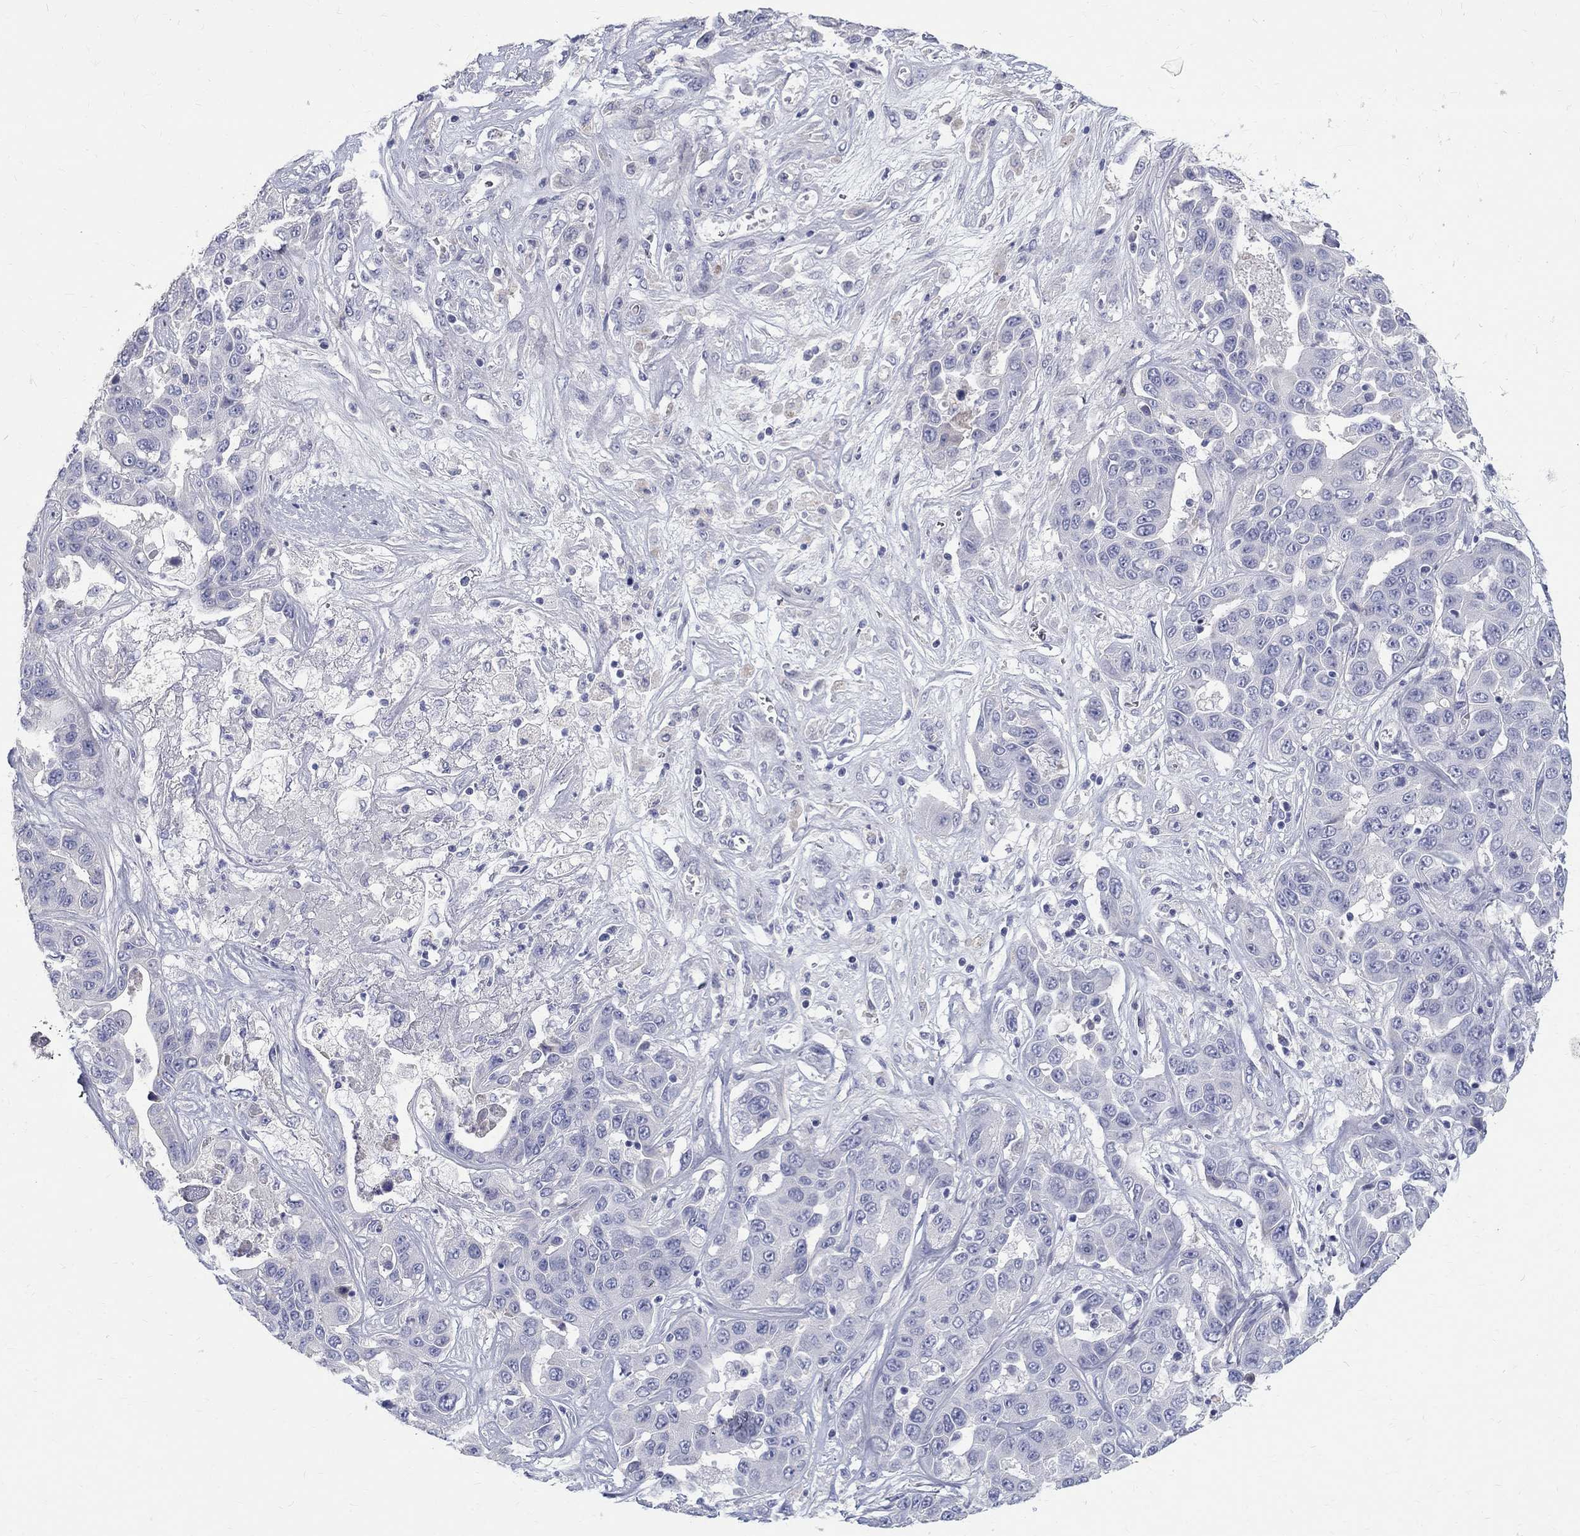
{"staining": {"intensity": "negative", "quantity": "none", "location": "none"}, "tissue": "liver cancer", "cell_type": "Tumor cells", "image_type": "cancer", "snomed": [{"axis": "morphology", "description": "Cholangiocarcinoma"}, {"axis": "topography", "description": "Liver"}], "caption": "IHC of liver cholangiocarcinoma demonstrates no positivity in tumor cells.", "gene": "MAGEB6", "patient": {"sex": "female", "age": 52}}